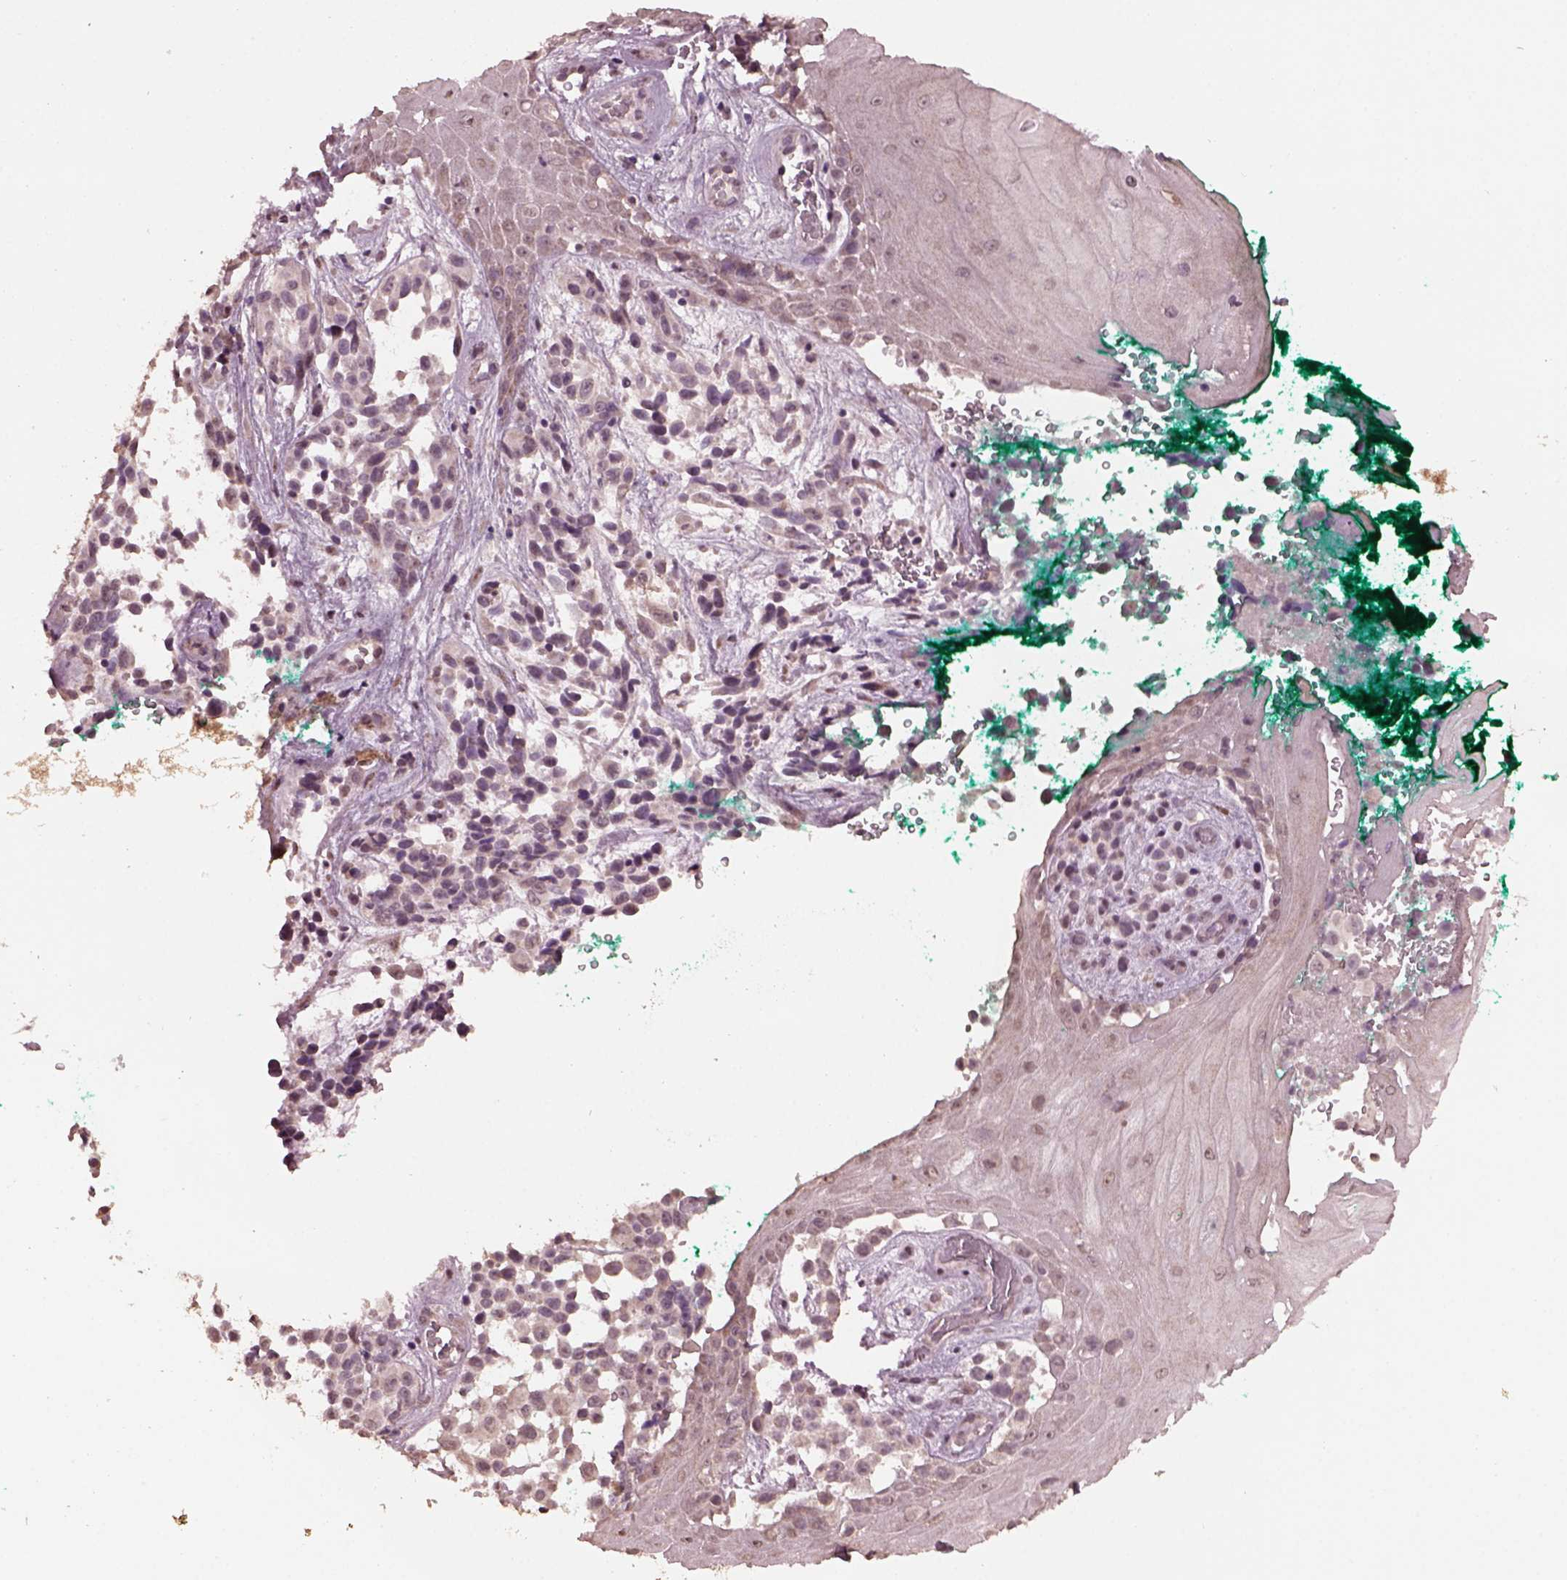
{"staining": {"intensity": "negative", "quantity": "none", "location": "none"}, "tissue": "melanoma", "cell_type": "Tumor cells", "image_type": "cancer", "snomed": [{"axis": "morphology", "description": "Malignant melanoma, NOS"}, {"axis": "topography", "description": "Skin"}], "caption": "High power microscopy image of an IHC image of malignant melanoma, revealing no significant expression in tumor cells.", "gene": "IL18RAP", "patient": {"sex": "female", "age": 88}}